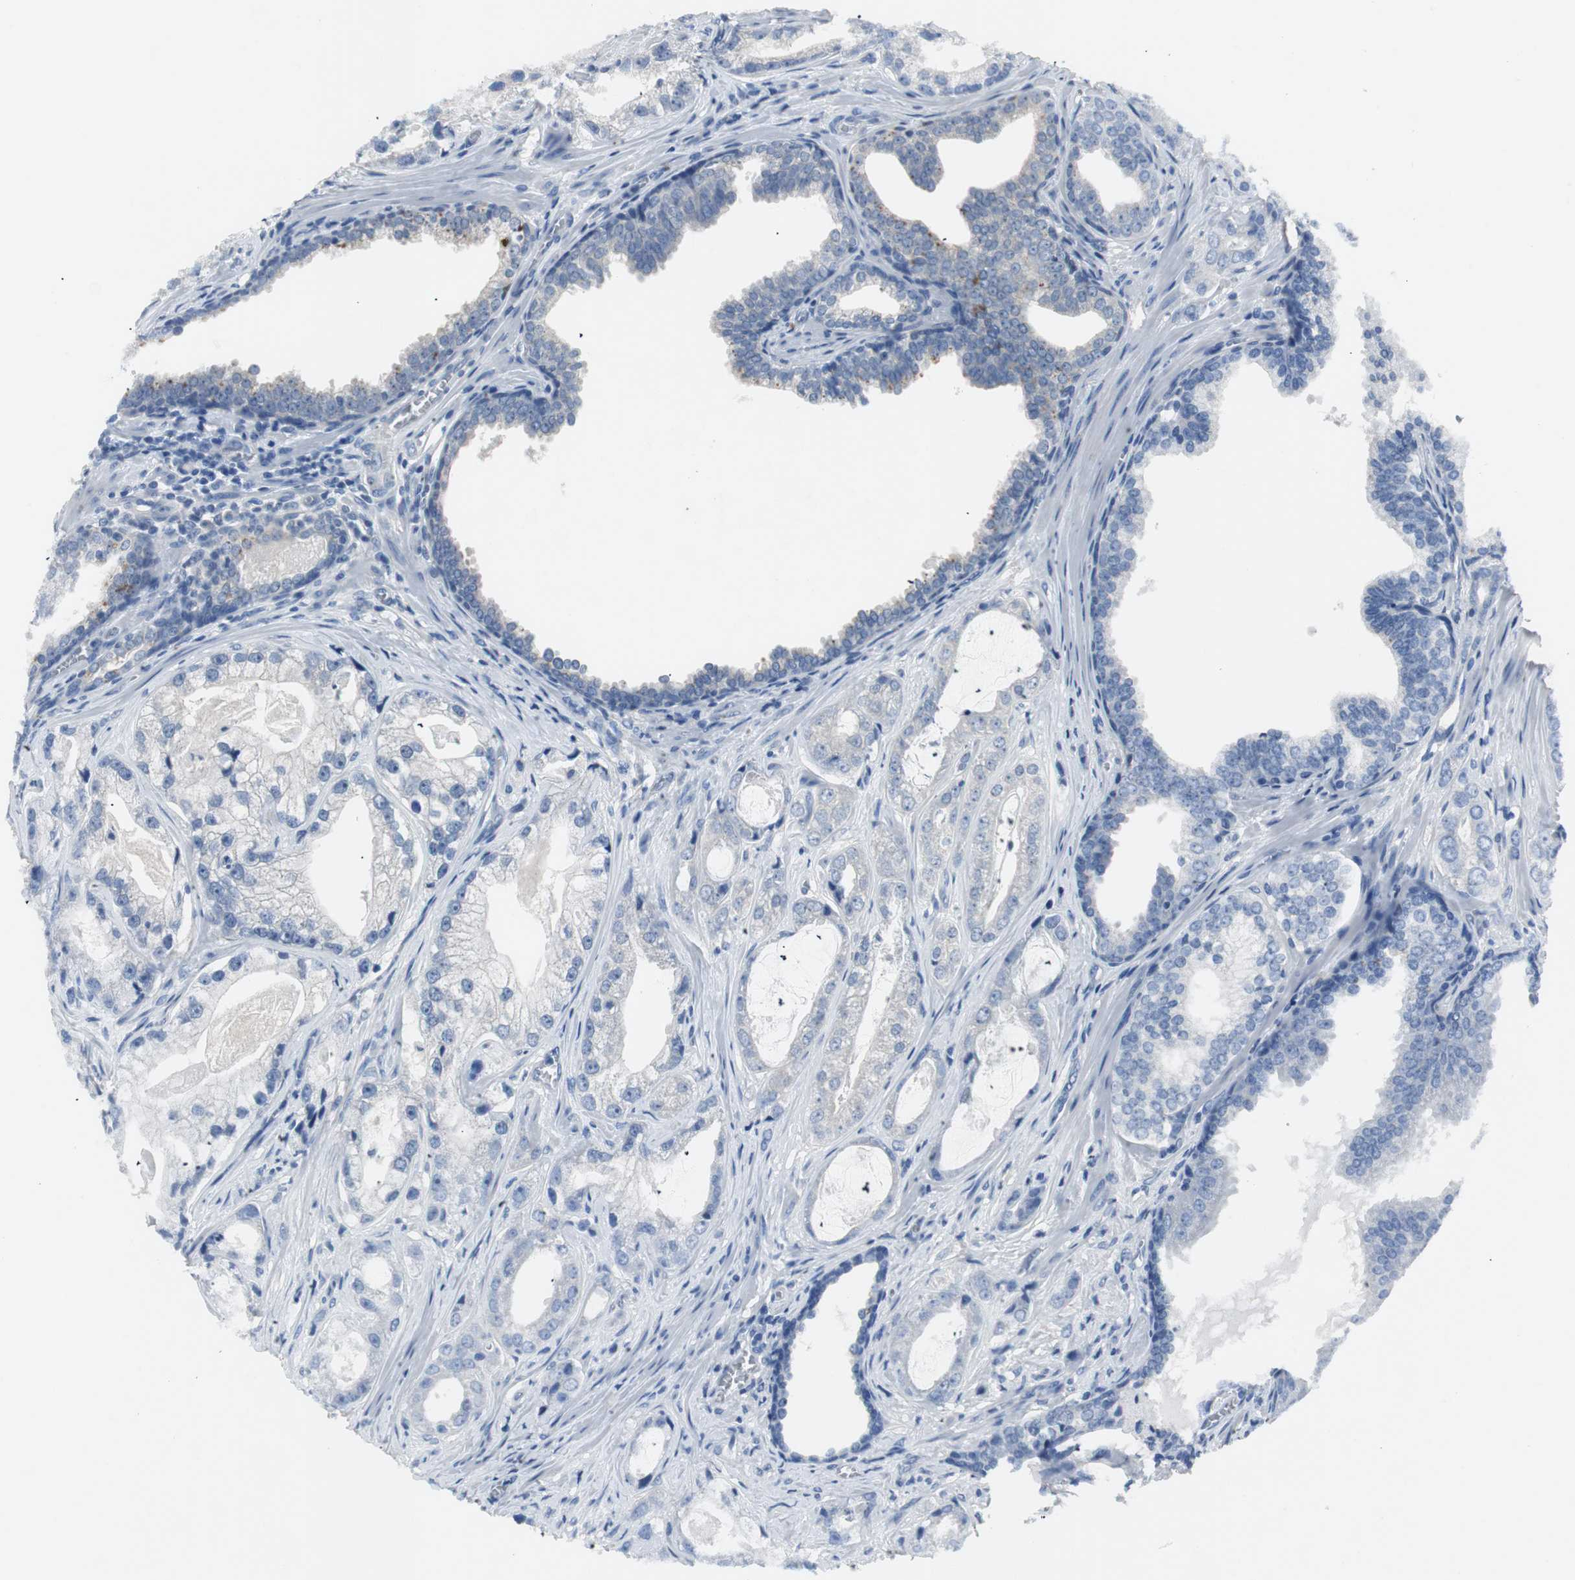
{"staining": {"intensity": "negative", "quantity": "none", "location": "none"}, "tissue": "prostate cancer", "cell_type": "Tumor cells", "image_type": "cancer", "snomed": [{"axis": "morphology", "description": "Adenocarcinoma, Low grade"}, {"axis": "topography", "description": "Prostate"}], "caption": "Tumor cells are negative for protein expression in human adenocarcinoma (low-grade) (prostate).", "gene": "LRP2", "patient": {"sex": "male", "age": 59}}